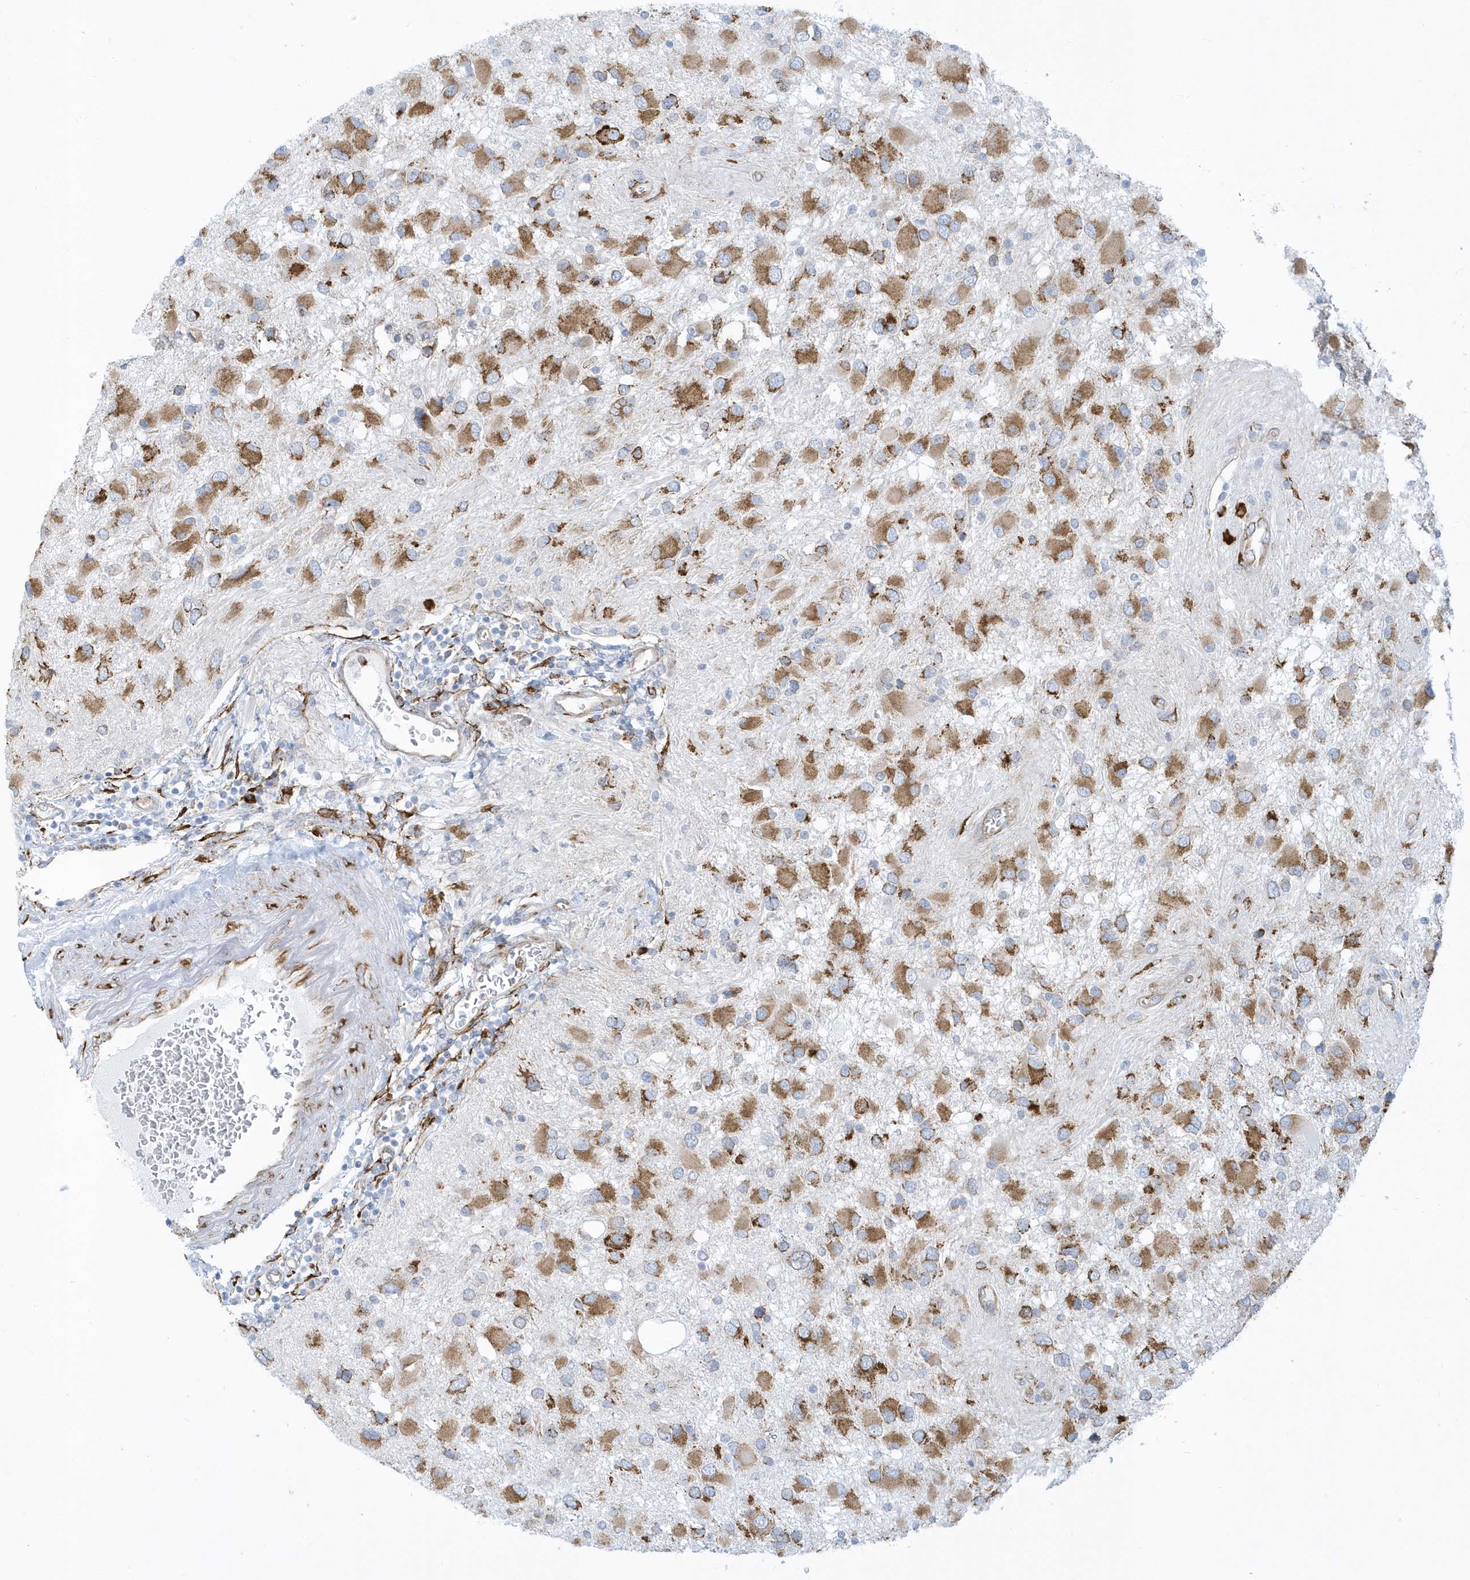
{"staining": {"intensity": "moderate", "quantity": ">75%", "location": "cytoplasmic/membranous"}, "tissue": "glioma", "cell_type": "Tumor cells", "image_type": "cancer", "snomed": [{"axis": "morphology", "description": "Glioma, malignant, High grade"}, {"axis": "topography", "description": "Brain"}], "caption": "Glioma tissue demonstrates moderate cytoplasmic/membranous expression in approximately >75% of tumor cells, visualized by immunohistochemistry.", "gene": "DCAF1", "patient": {"sex": "male", "age": 53}}